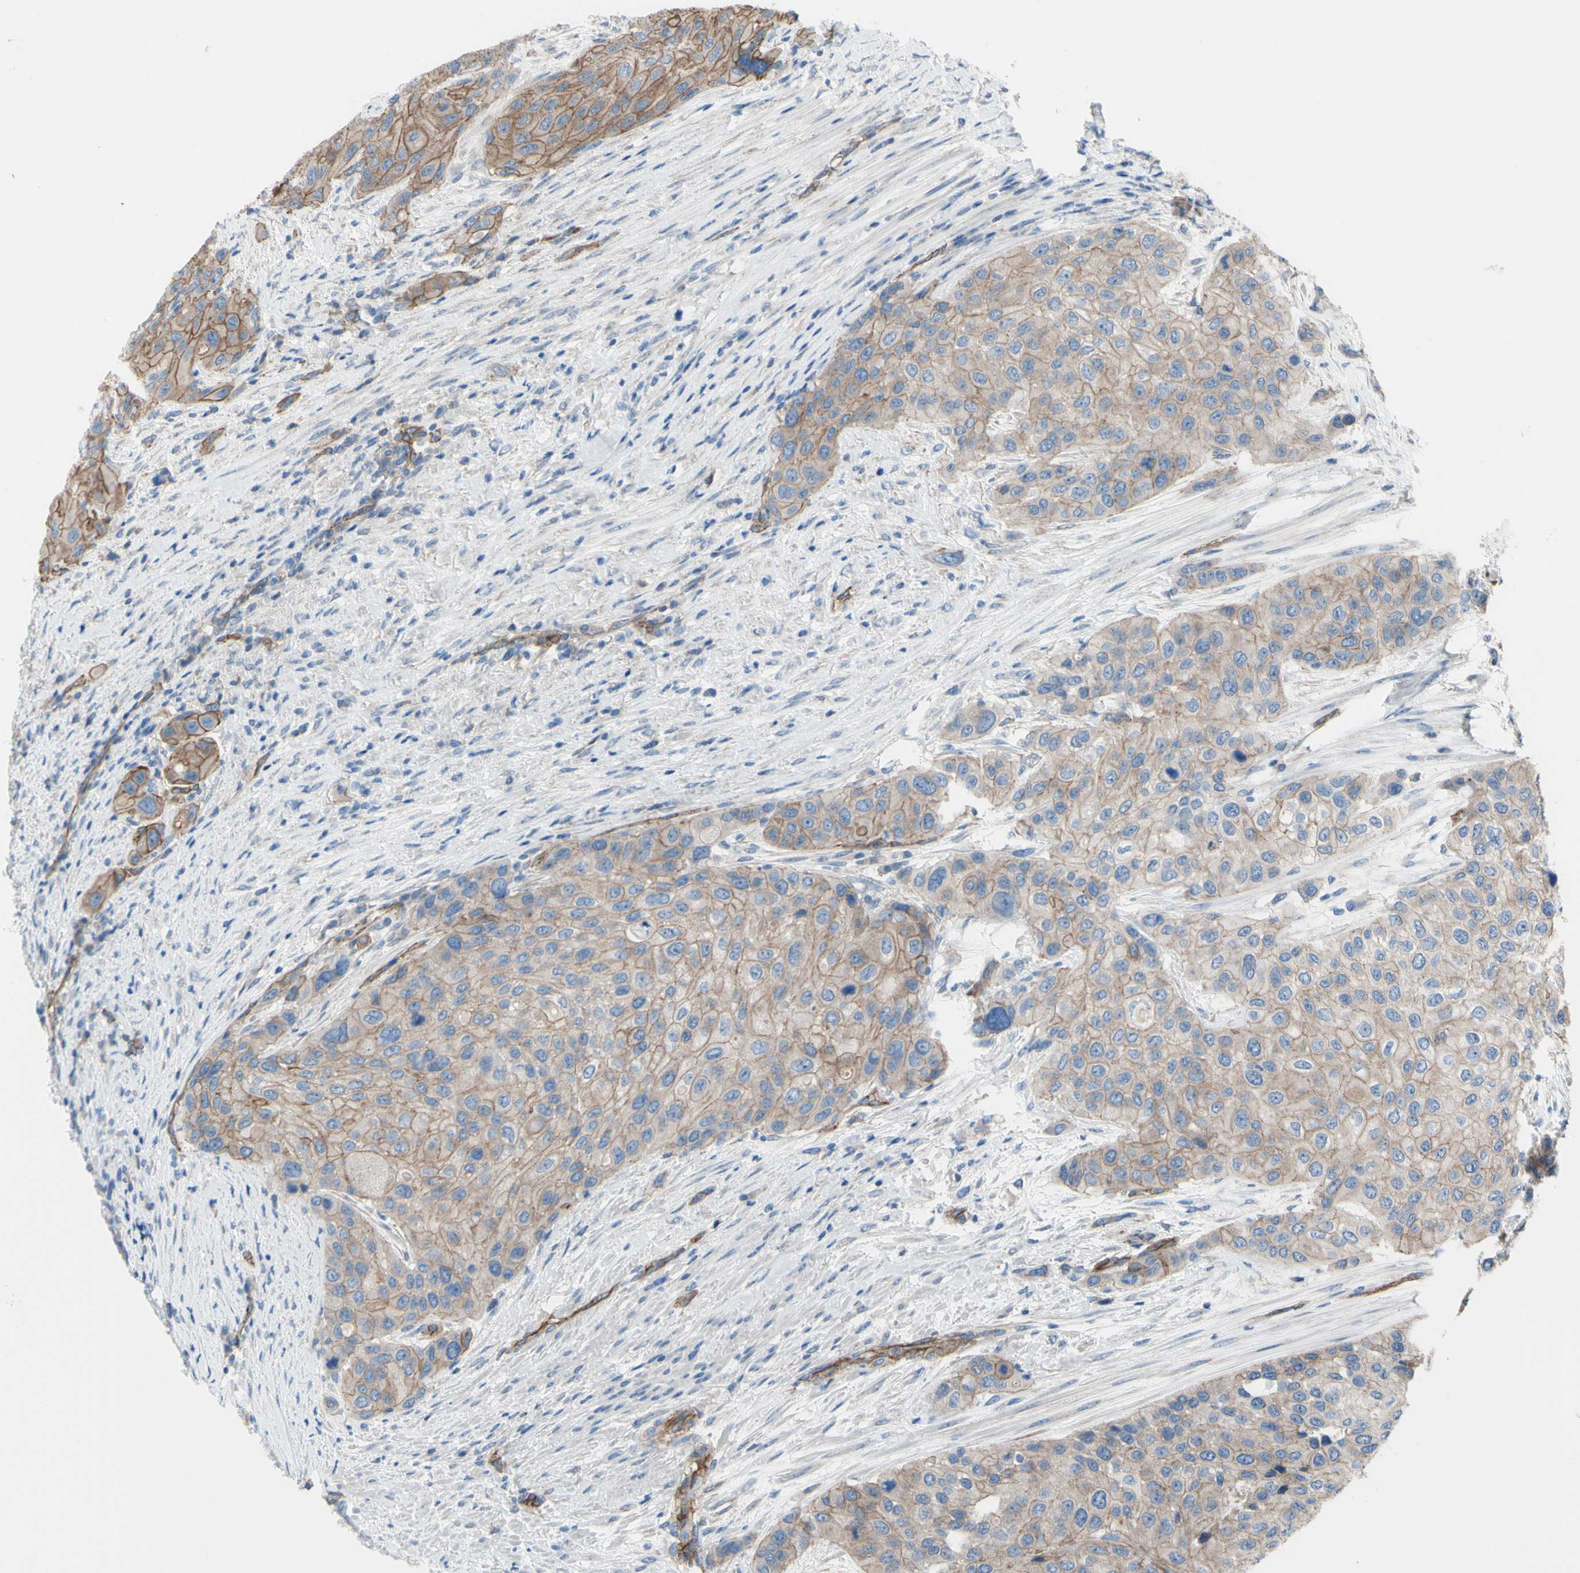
{"staining": {"intensity": "moderate", "quantity": ">75%", "location": "cytoplasmic/membranous"}, "tissue": "urothelial cancer", "cell_type": "Tumor cells", "image_type": "cancer", "snomed": [{"axis": "morphology", "description": "Urothelial carcinoma, High grade"}, {"axis": "topography", "description": "Urinary bladder"}], "caption": "Immunohistochemistry (IHC) image of high-grade urothelial carcinoma stained for a protein (brown), which exhibits medium levels of moderate cytoplasmic/membranous expression in approximately >75% of tumor cells.", "gene": "TPBG", "patient": {"sex": "female", "age": 56}}